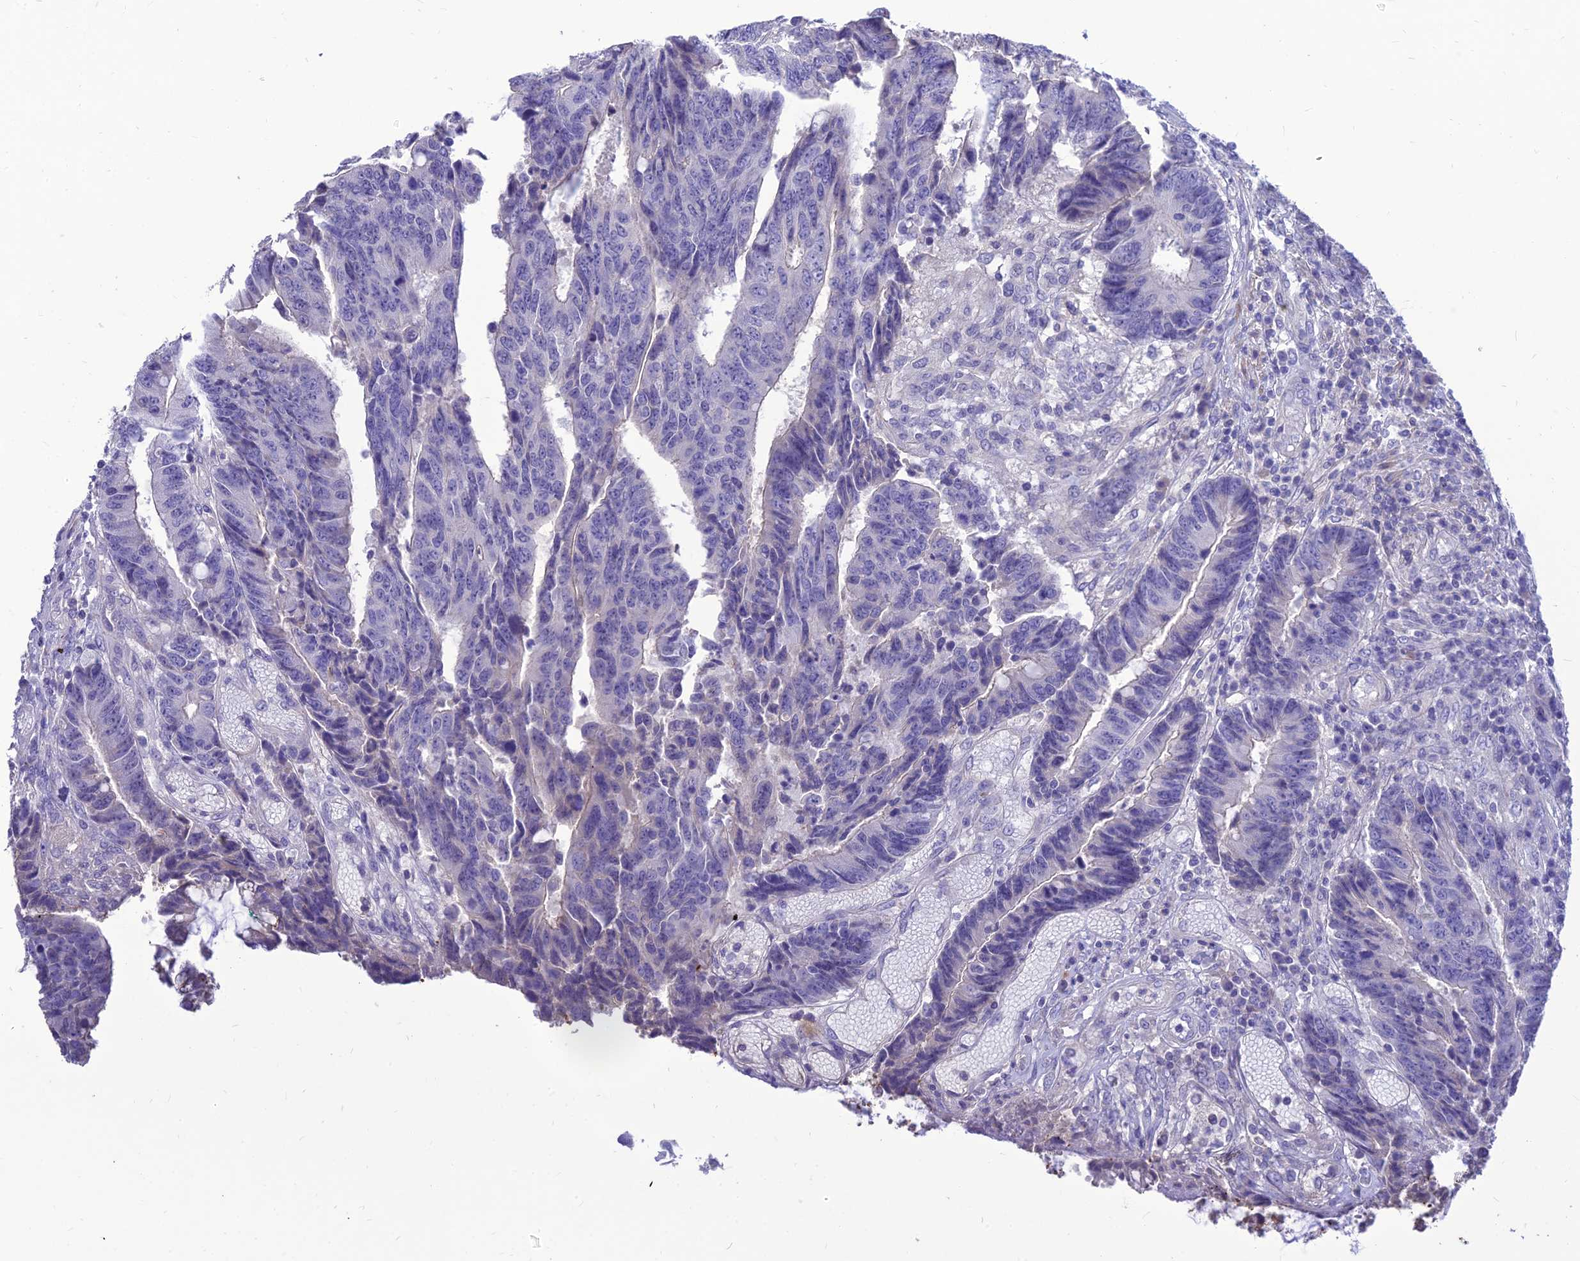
{"staining": {"intensity": "negative", "quantity": "none", "location": "none"}, "tissue": "colorectal cancer", "cell_type": "Tumor cells", "image_type": "cancer", "snomed": [{"axis": "morphology", "description": "Adenocarcinoma, NOS"}, {"axis": "topography", "description": "Rectum"}], "caption": "High power microscopy histopathology image of an IHC image of colorectal cancer (adenocarcinoma), revealing no significant positivity in tumor cells.", "gene": "TEKT3", "patient": {"sex": "male", "age": 84}}